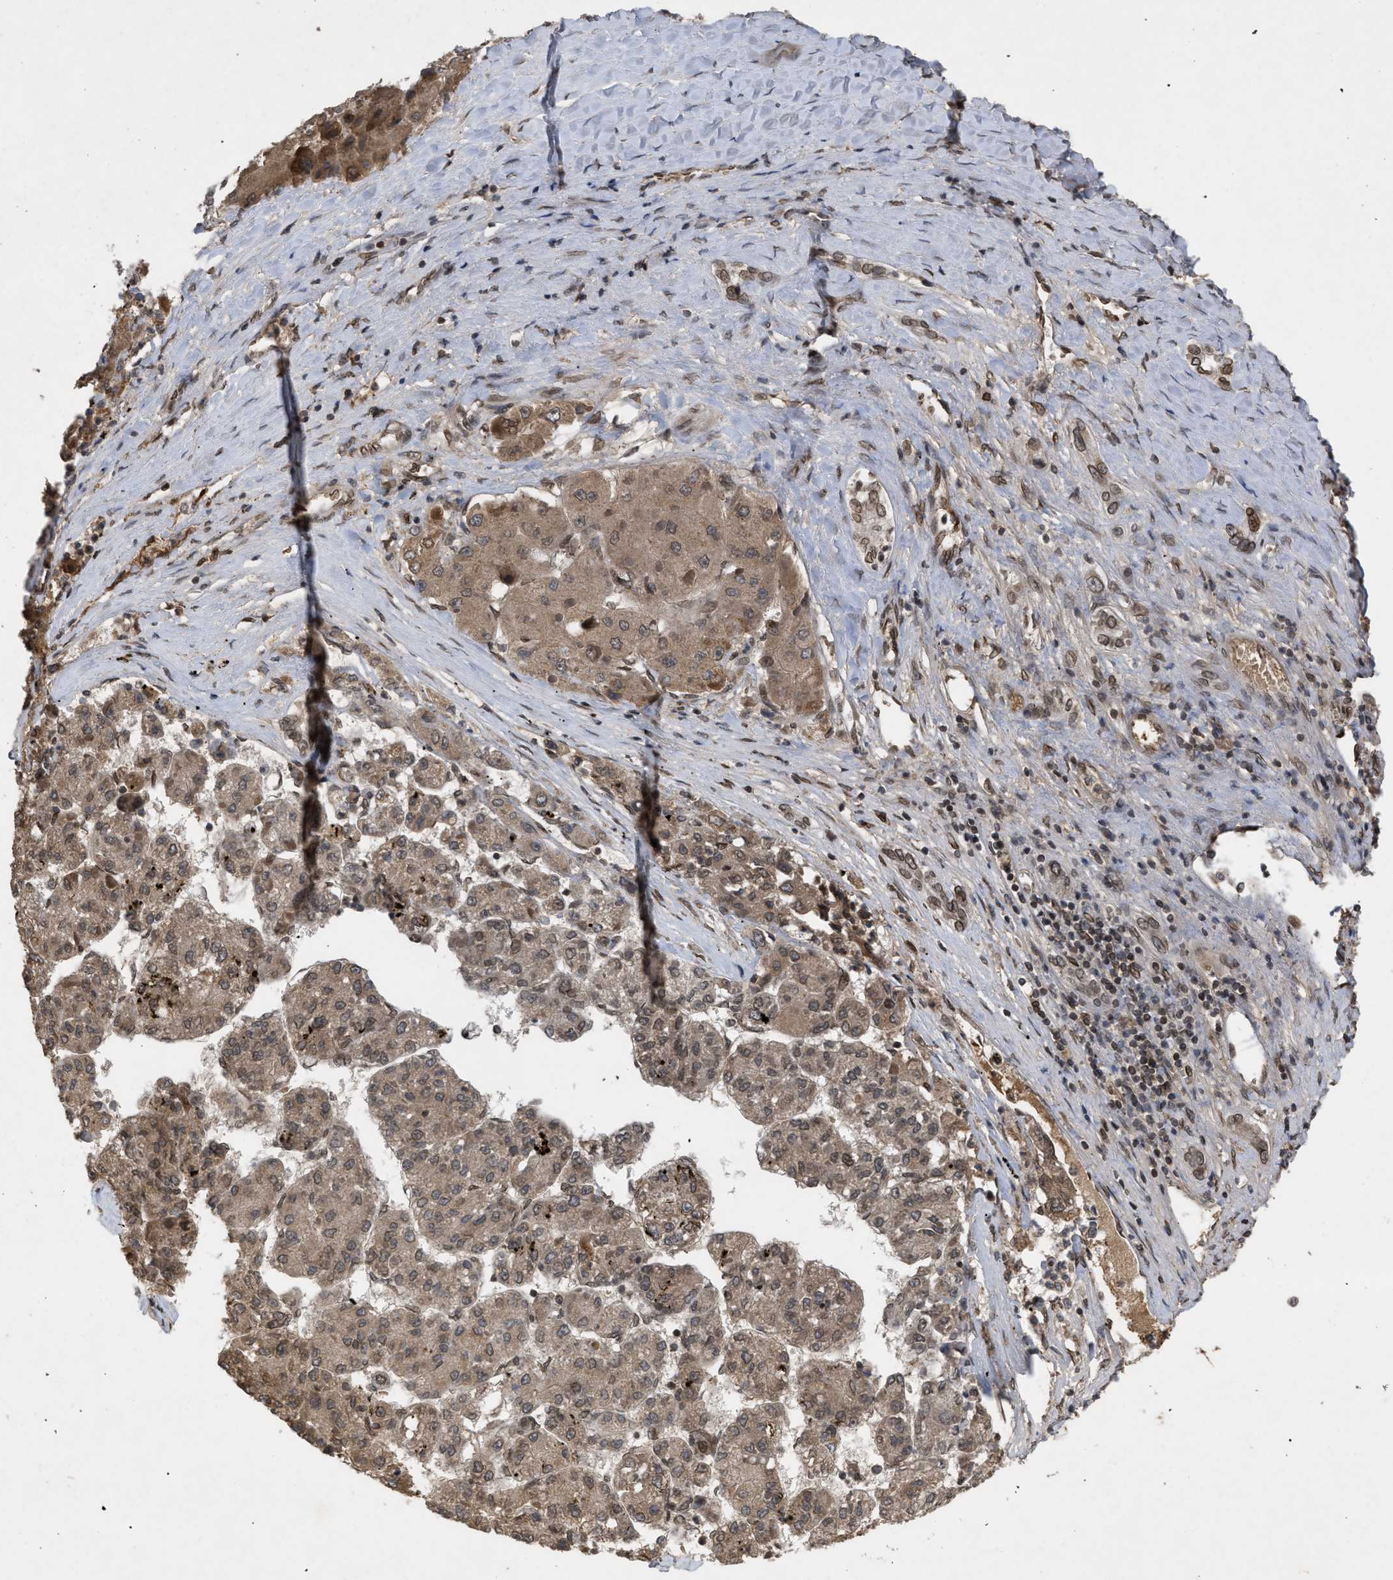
{"staining": {"intensity": "moderate", "quantity": ">75%", "location": "cytoplasmic/membranous,nuclear"}, "tissue": "liver cancer", "cell_type": "Tumor cells", "image_type": "cancer", "snomed": [{"axis": "morphology", "description": "Carcinoma, Hepatocellular, NOS"}, {"axis": "topography", "description": "Liver"}], "caption": "IHC image of liver cancer (hepatocellular carcinoma) stained for a protein (brown), which demonstrates medium levels of moderate cytoplasmic/membranous and nuclear positivity in approximately >75% of tumor cells.", "gene": "CRY1", "patient": {"sex": "female", "age": 73}}